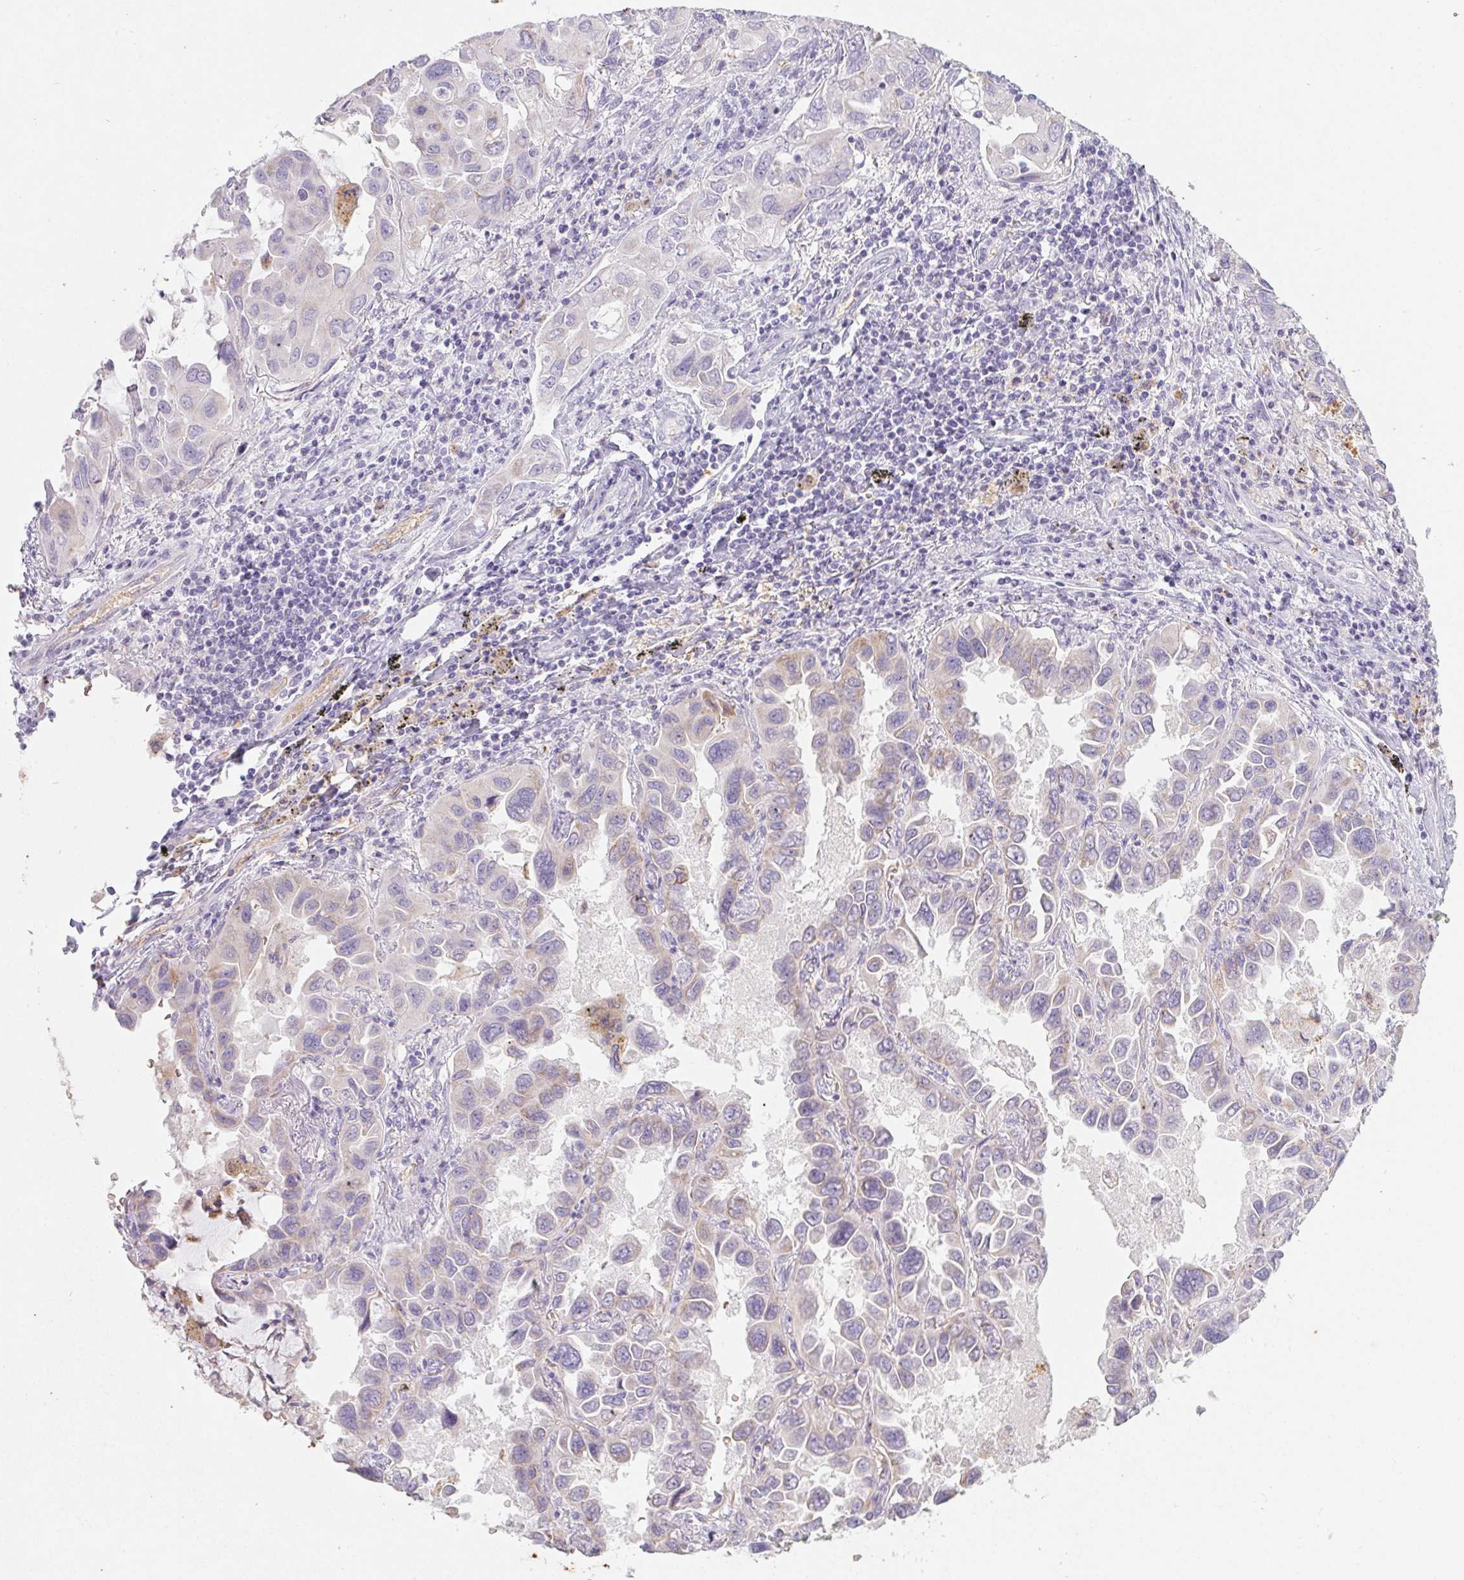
{"staining": {"intensity": "weak", "quantity": "<25%", "location": "cytoplasmic/membranous"}, "tissue": "lung cancer", "cell_type": "Tumor cells", "image_type": "cancer", "snomed": [{"axis": "morphology", "description": "Adenocarcinoma, NOS"}, {"axis": "topography", "description": "Lung"}], "caption": "An immunohistochemistry image of adenocarcinoma (lung) is shown. There is no staining in tumor cells of adenocarcinoma (lung).", "gene": "DCD", "patient": {"sex": "male", "age": 64}}